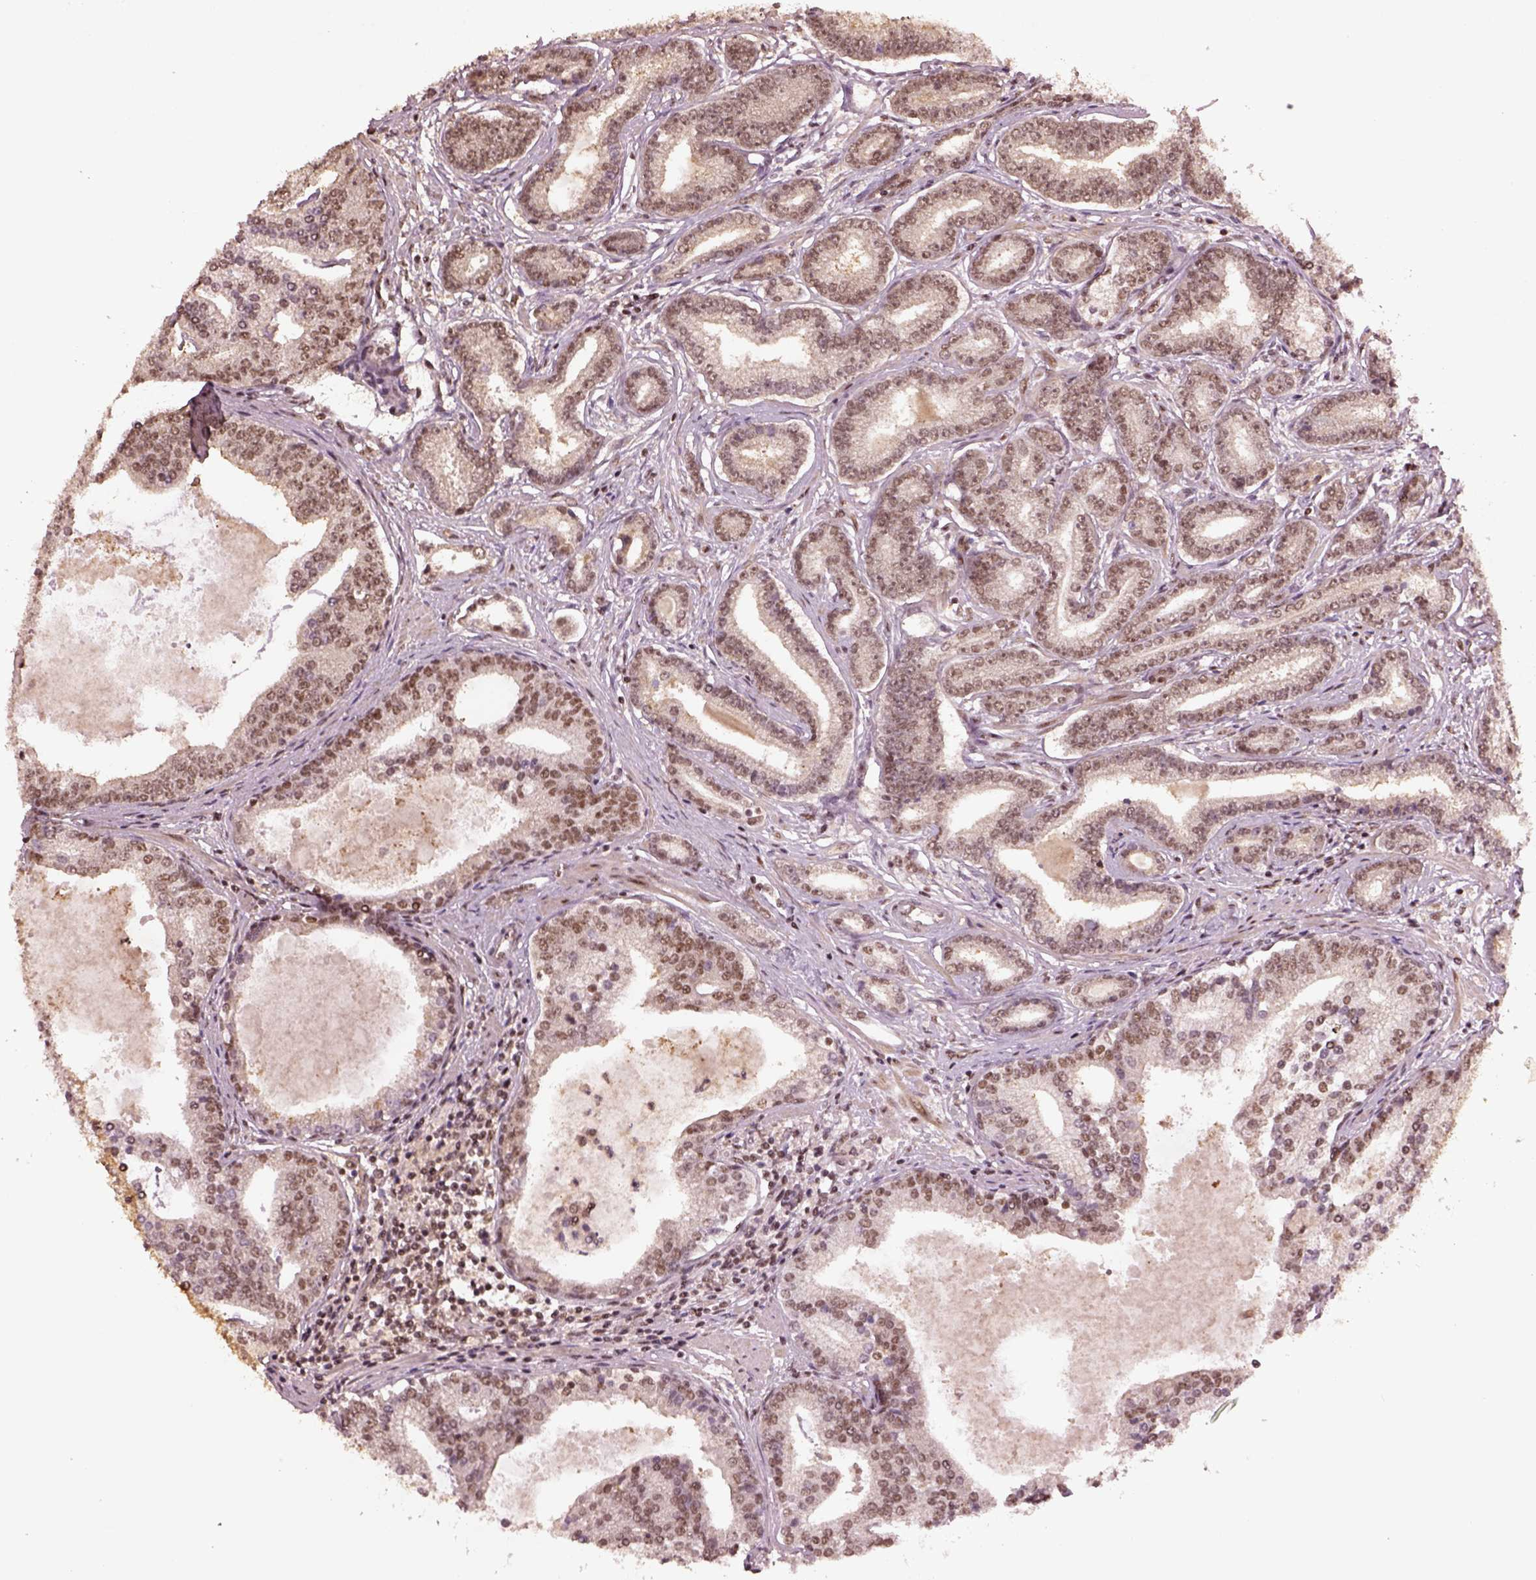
{"staining": {"intensity": "moderate", "quantity": ">75%", "location": "nuclear"}, "tissue": "prostate cancer", "cell_type": "Tumor cells", "image_type": "cancer", "snomed": [{"axis": "morphology", "description": "Adenocarcinoma, NOS"}, {"axis": "topography", "description": "Prostate"}], "caption": "The image reveals staining of adenocarcinoma (prostate), revealing moderate nuclear protein positivity (brown color) within tumor cells.", "gene": "BRD9", "patient": {"sex": "male", "age": 64}}